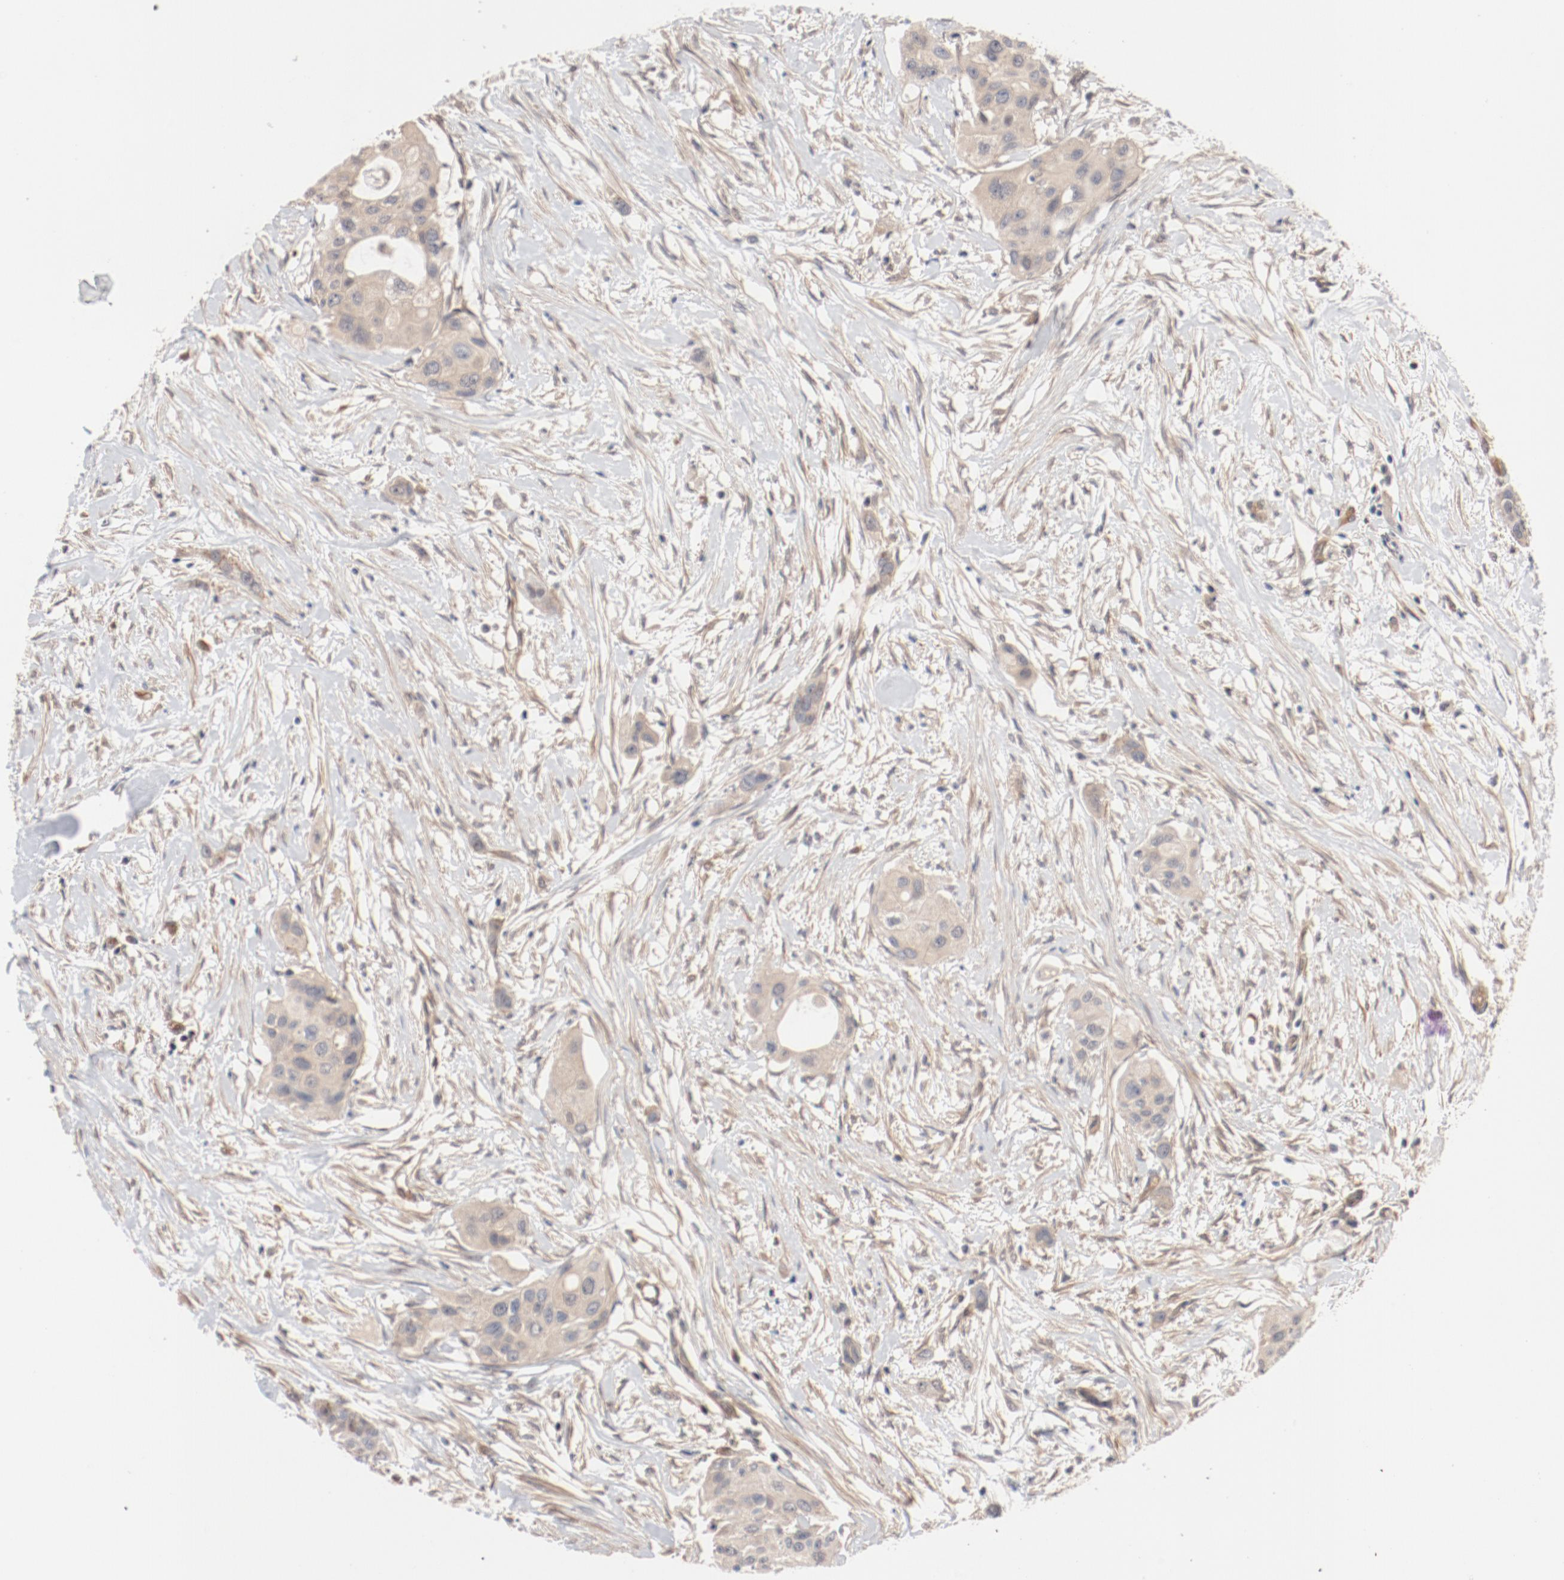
{"staining": {"intensity": "negative", "quantity": "none", "location": "none"}, "tissue": "pancreatic cancer", "cell_type": "Tumor cells", "image_type": "cancer", "snomed": [{"axis": "morphology", "description": "Adenocarcinoma, NOS"}, {"axis": "topography", "description": "Pancreas"}], "caption": "High magnification brightfield microscopy of adenocarcinoma (pancreatic) stained with DAB (brown) and counterstained with hematoxylin (blue): tumor cells show no significant staining.", "gene": "PITPNM2", "patient": {"sex": "female", "age": 60}}